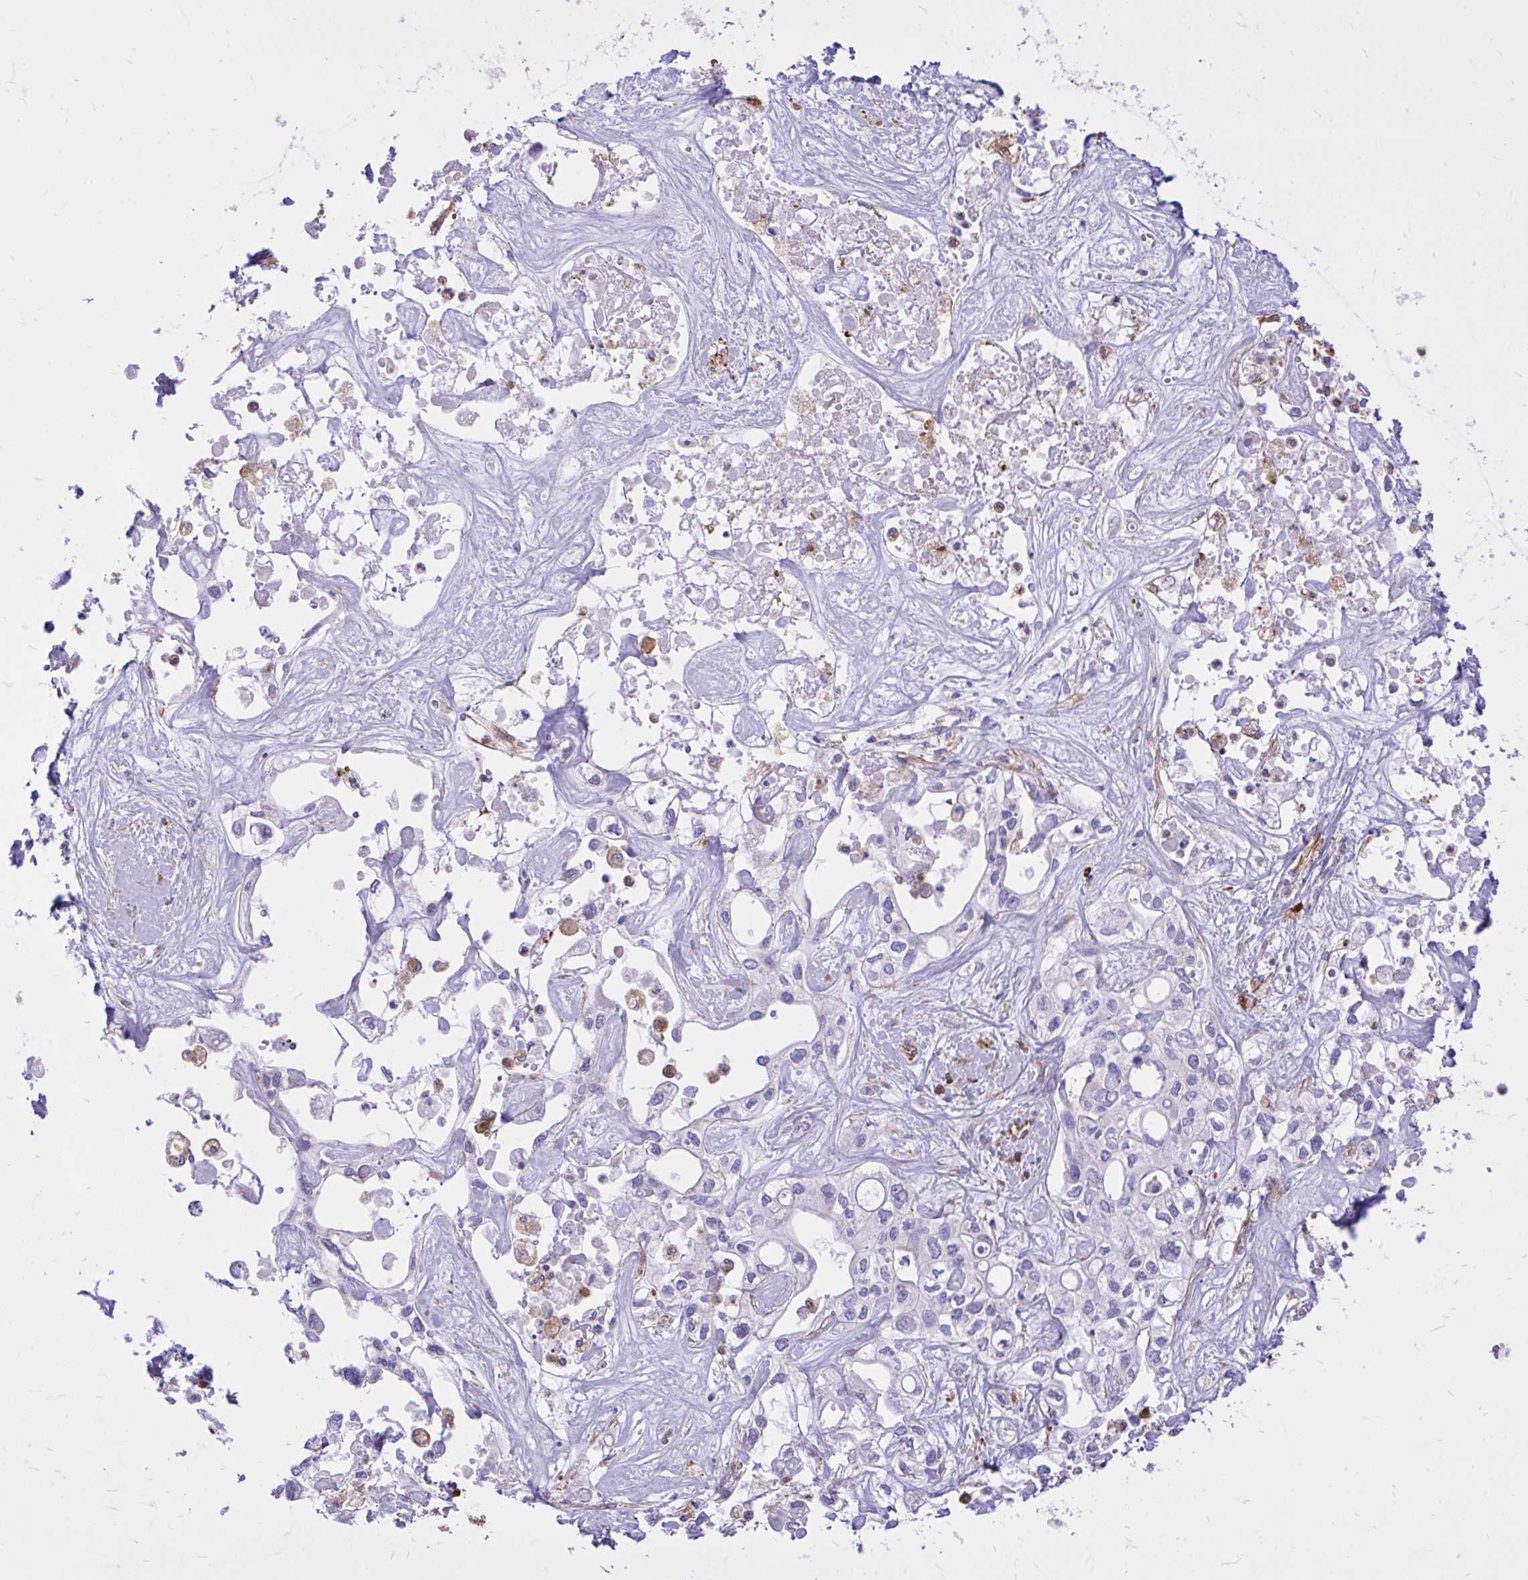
{"staining": {"intensity": "negative", "quantity": "none", "location": "none"}, "tissue": "liver cancer", "cell_type": "Tumor cells", "image_type": "cancer", "snomed": [{"axis": "morphology", "description": "Cholangiocarcinoma"}, {"axis": "topography", "description": "Liver"}], "caption": "An image of cholangiocarcinoma (liver) stained for a protein shows no brown staining in tumor cells.", "gene": "RNF103", "patient": {"sex": "female", "age": 64}}